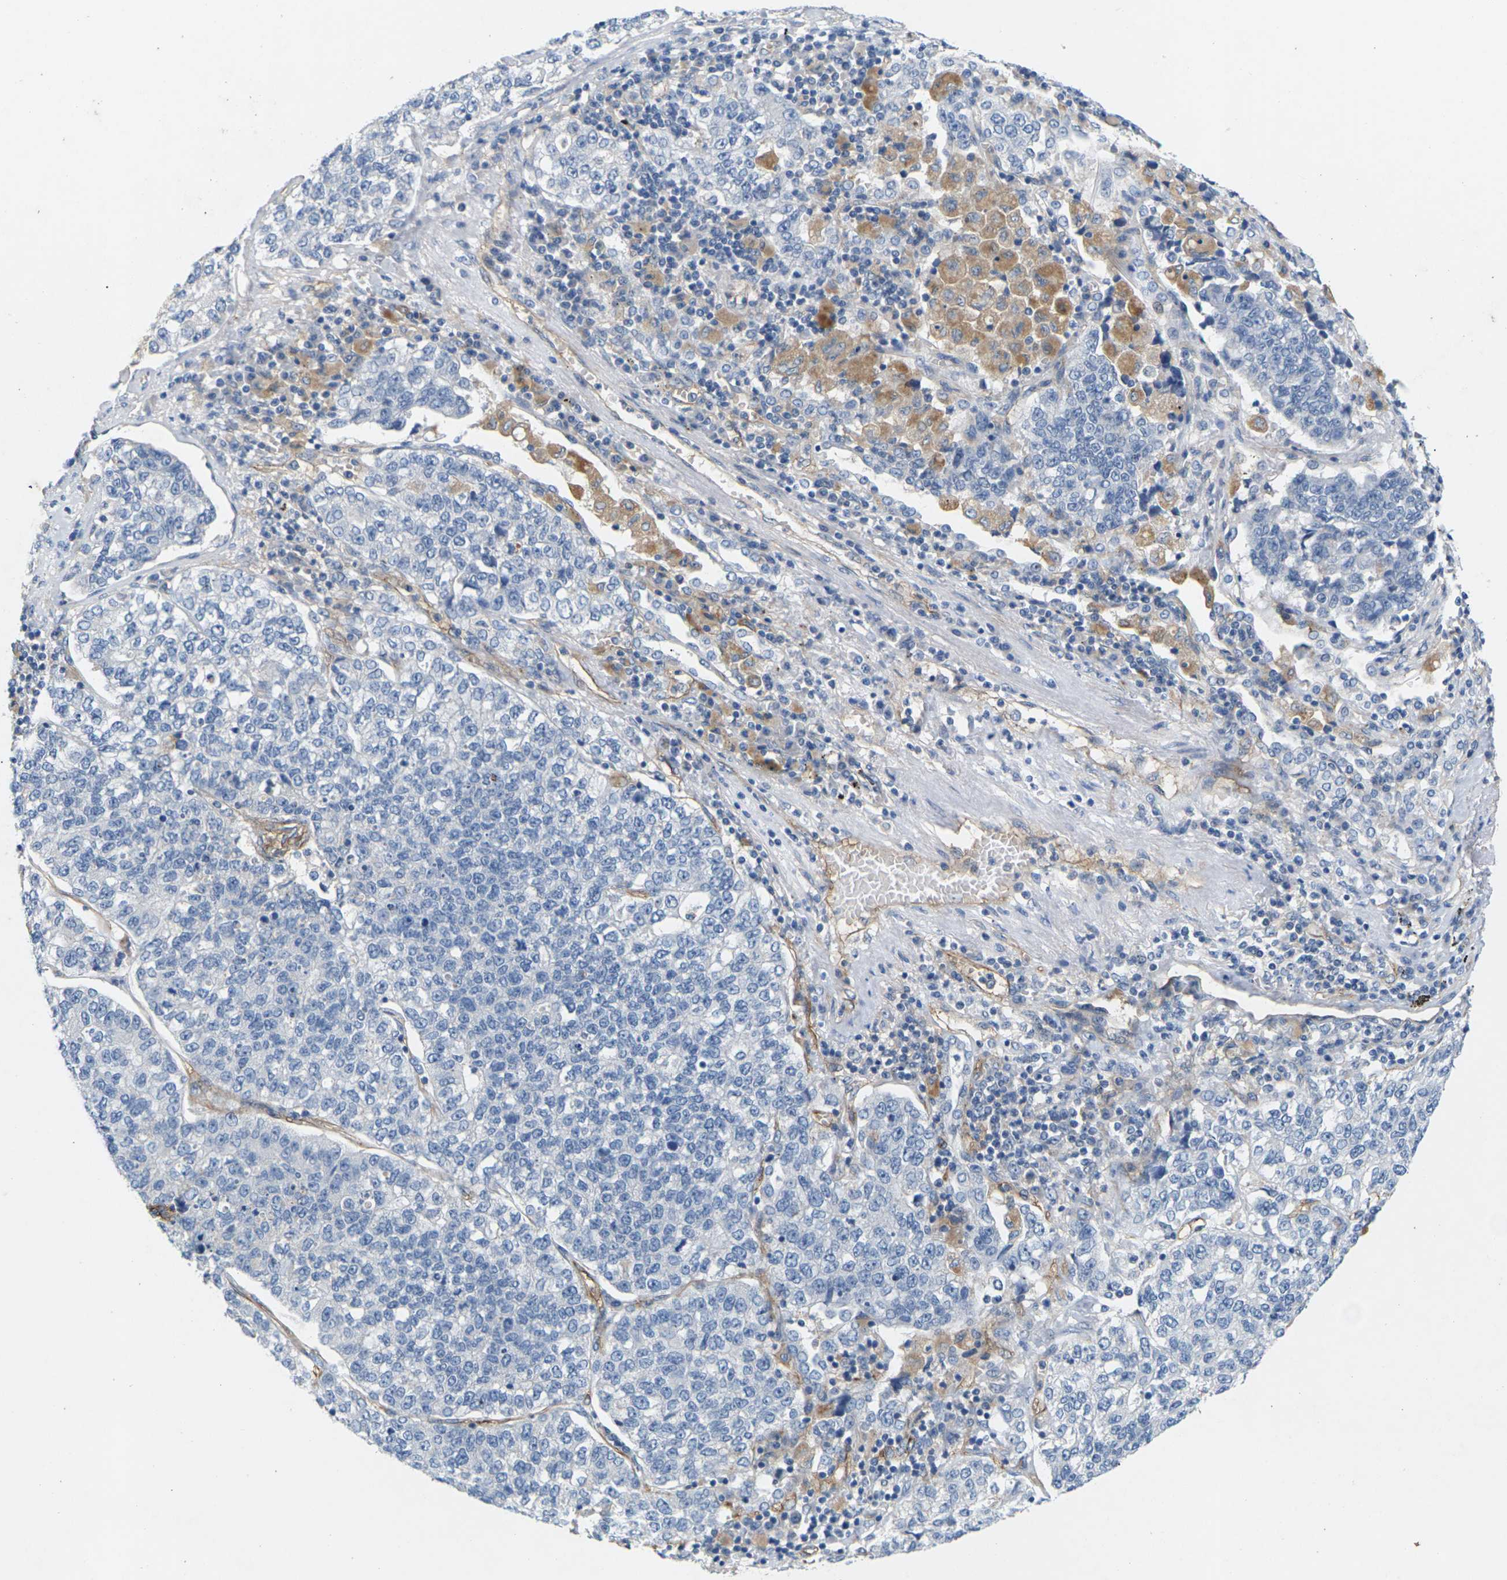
{"staining": {"intensity": "negative", "quantity": "none", "location": "none"}, "tissue": "lung cancer", "cell_type": "Tumor cells", "image_type": "cancer", "snomed": [{"axis": "morphology", "description": "Adenocarcinoma, NOS"}, {"axis": "topography", "description": "Lung"}], "caption": "Protein analysis of lung adenocarcinoma demonstrates no significant staining in tumor cells.", "gene": "ITGA5", "patient": {"sex": "male", "age": 49}}